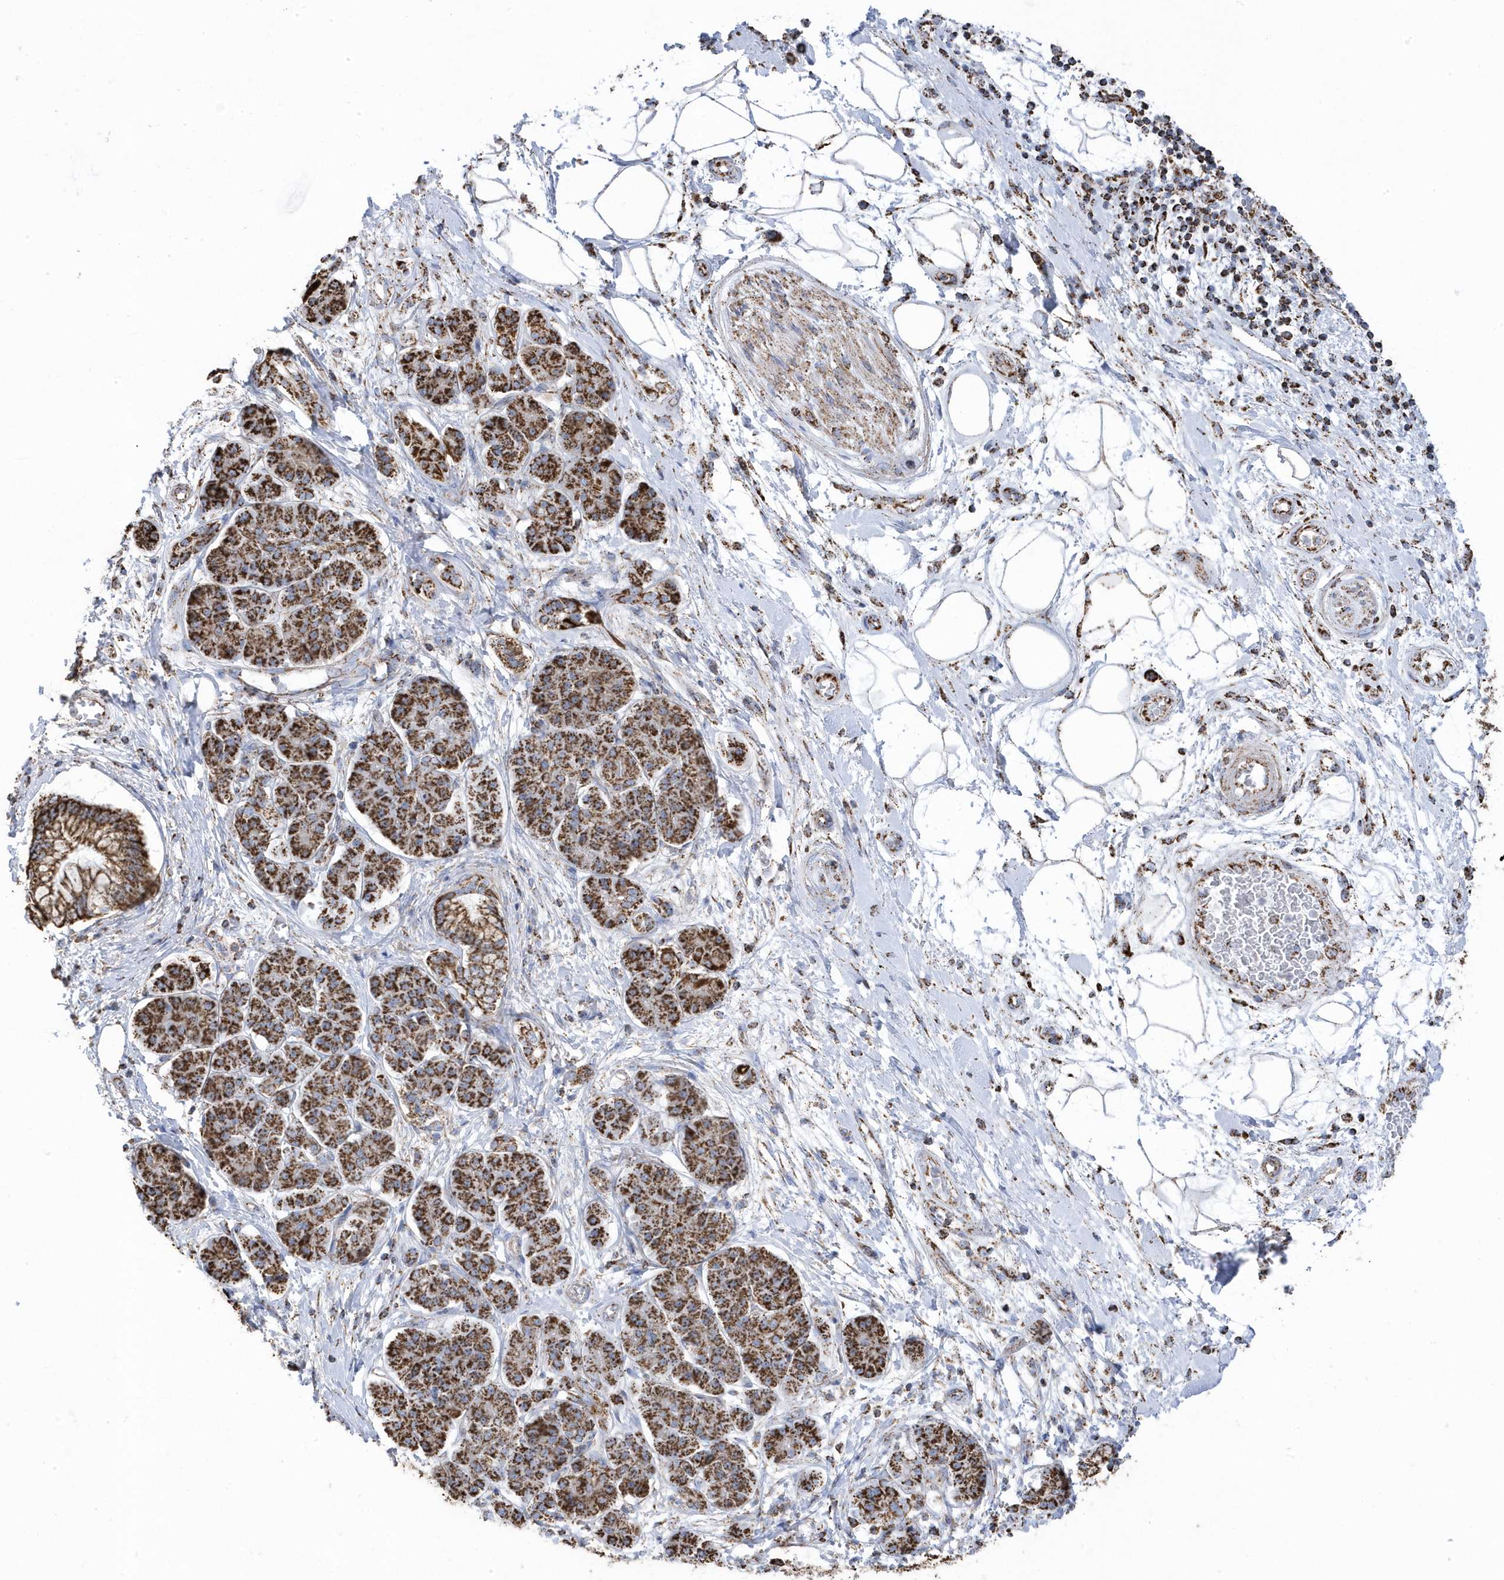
{"staining": {"intensity": "strong", "quantity": ">75%", "location": "cytoplasmic/membranous"}, "tissue": "pancreatic cancer", "cell_type": "Tumor cells", "image_type": "cancer", "snomed": [{"axis": "morphology", "description": "Adenocarcinoma, NOS"}, {"axis": "topography", "description": "Pancreas"}], "caption": "Brown immunohistochemical staining in human pancreatic cancer (adenocarcinoma) reveals strong cytoplasmic/membranous expression in about >75% of tumor cells.", "gene": "GTPBP8", "patient": {"sex": "female", "age": 73}}